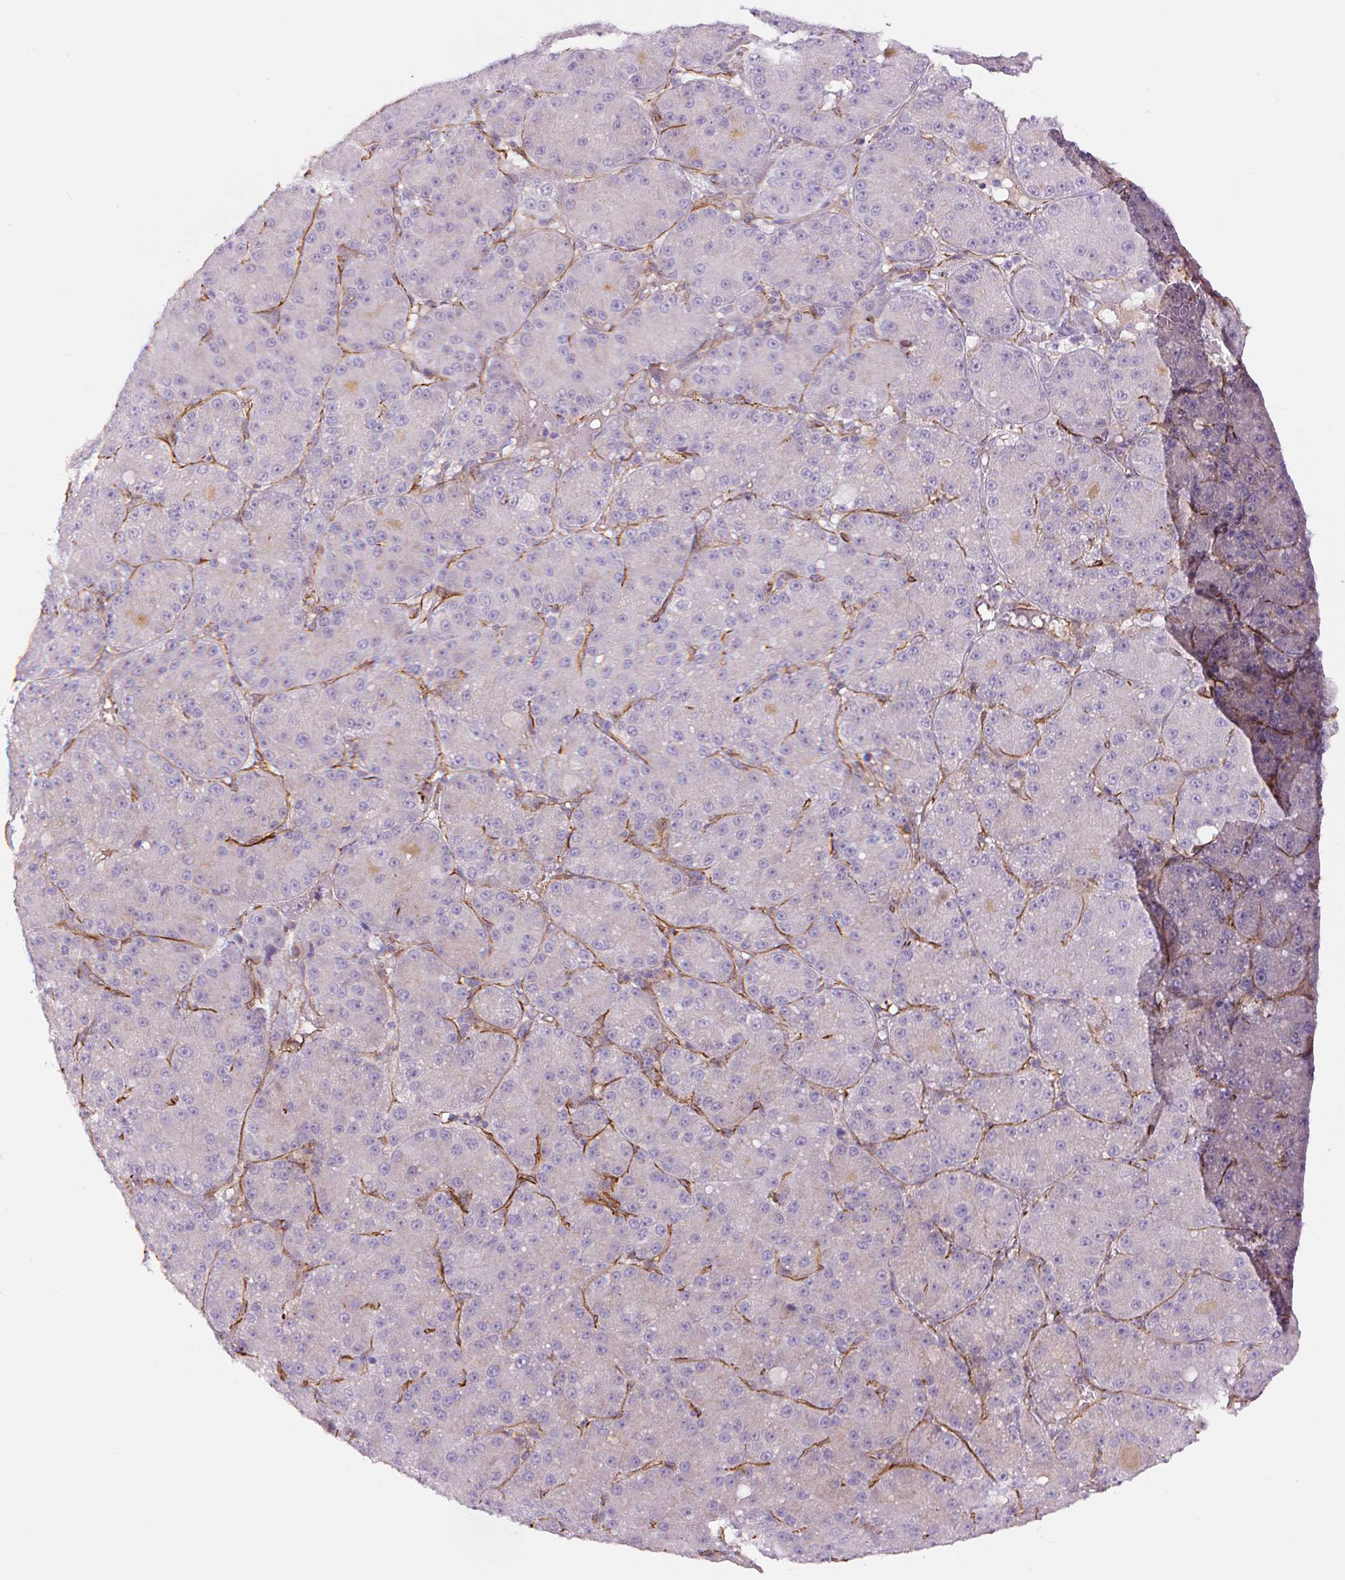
{"staining": {"intensity": "weak", "quantity": "<25%", "location": "cytoplasmic/membranous"}, "tissue": "liver cancer", "cell_type": "Tumor cells", "image_type": "cancer", "snomed": [{"axis": "morphology", "description": "Carcinoma, Hepatocellular, NOS"}, {"axis": "topography", "description": "Liver"}], "caption": "High power microscopy image of an immunohistochemistry (IHC) image of liver hepatocellular carcinoma, revealing no significant staining in tumor cells.", "gene": "NES", "patient": {"sex": "male", "age": 67}}